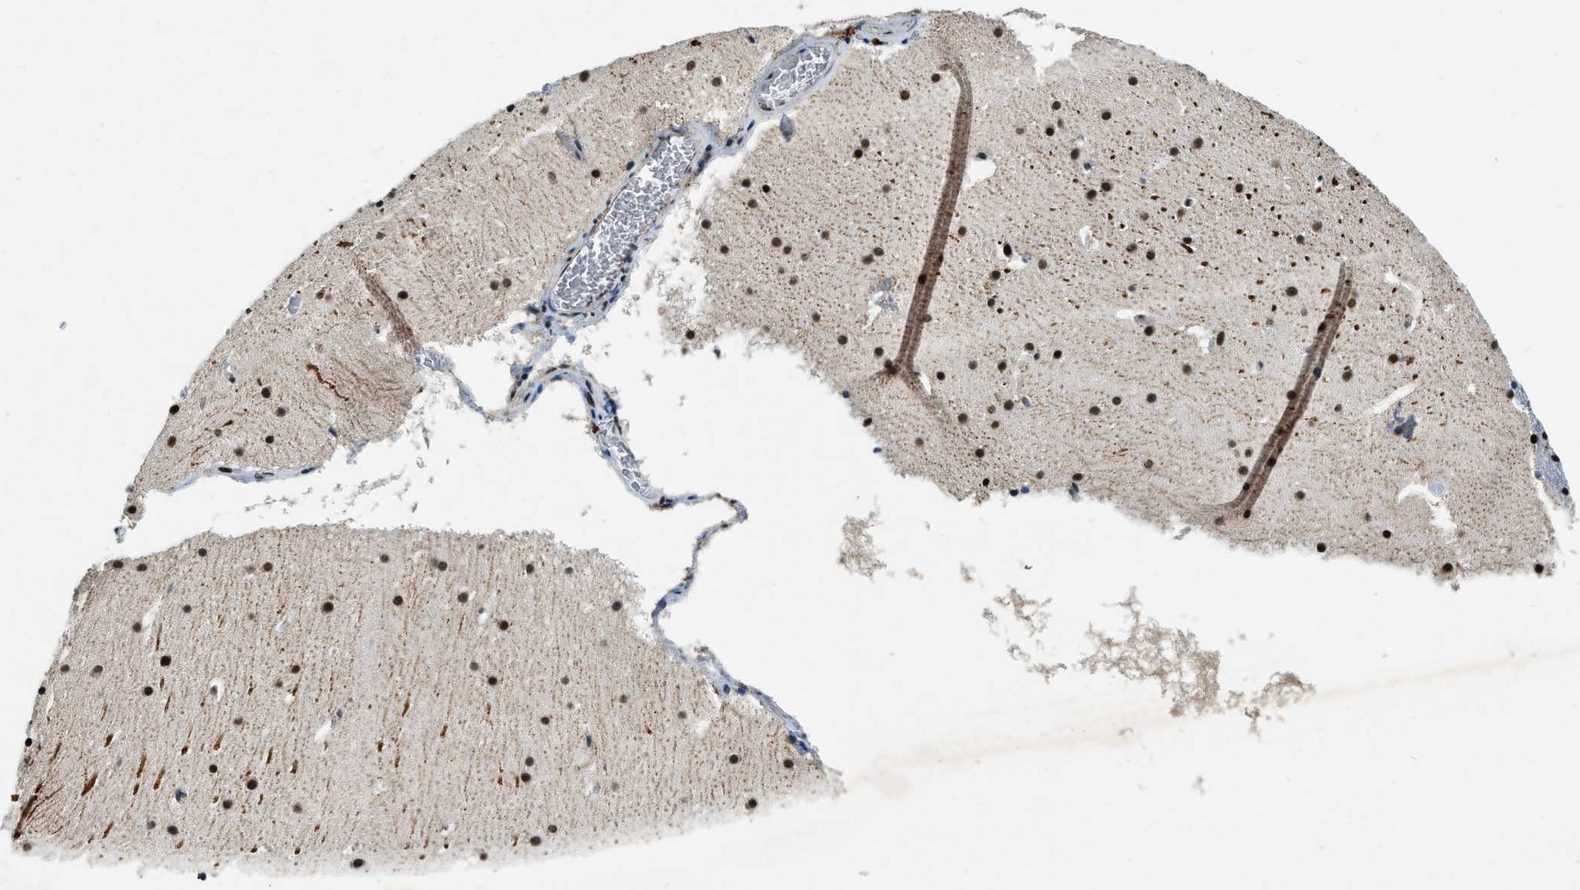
{"staining": {"intensity": "strong", "quantity": "25%-75%", "location": "nuclear"}, "tissue": "cerebellum", "cell_type": "Cells in granular layer", "image_type": "normal", "snomed": [{"axis": "morphology", "description": "Normal tissue, NOS"}, {"axis": "topography", "description": "Cerebellum"}], "caption": "Protein staining shows strong nuclear expression in about 25%-75% of cells in granular layer in benign cerebellum.", "gene": "CCNE1", "patient": {"sex": "male", "age": 45}}